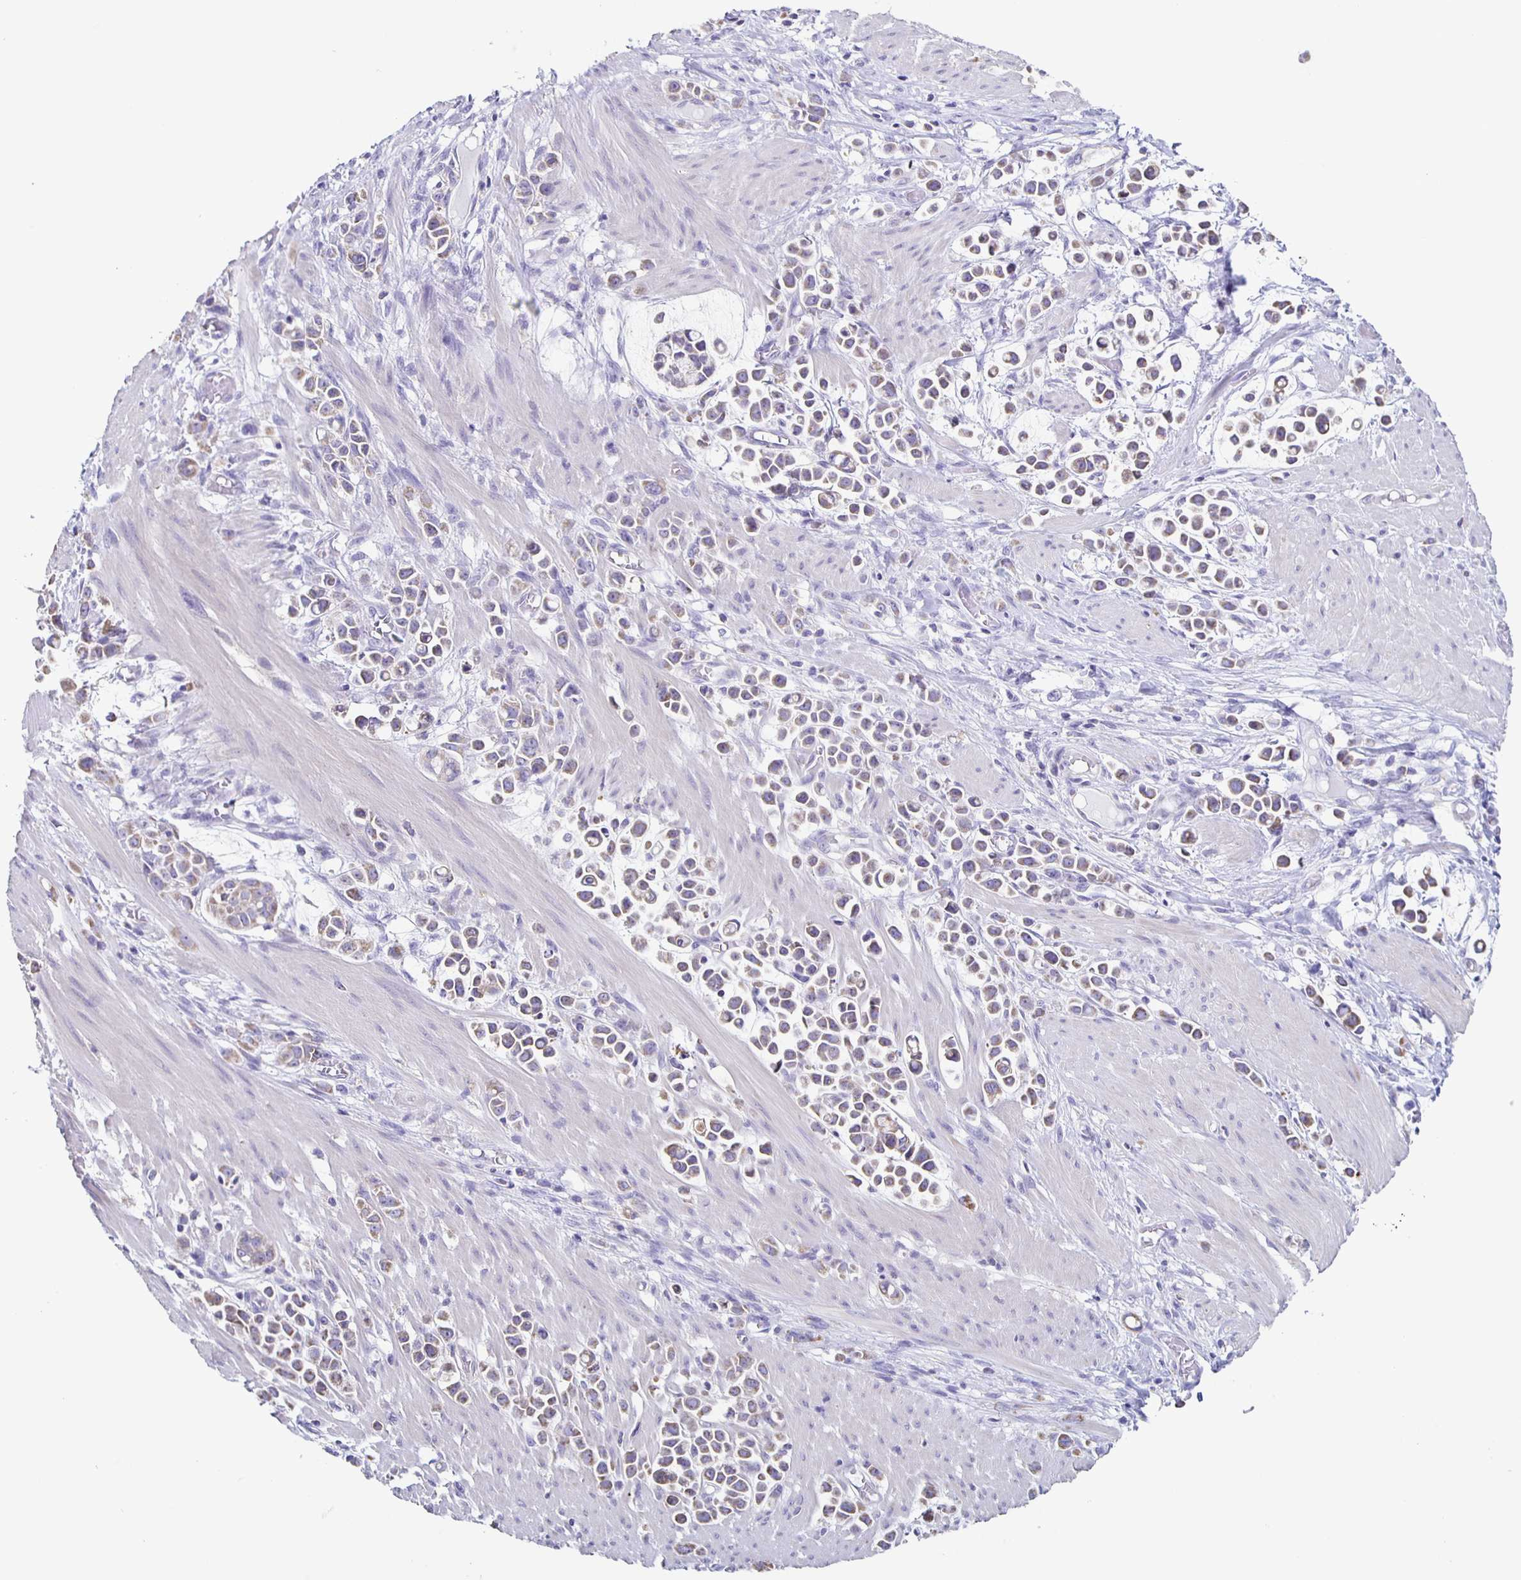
{"staining": {"intensity": "weak", "quantity": "25%-75%", "location": "cytoplasmic/membranous"}, "tissue": "stomach cancer", "cell_type": "Tumor cells", "image_type": "cancer", "snomed": [{"axis": "morphology", "description": "Adenocarcinoma, NOS"}, {"axis": "topography", "description": "Stomach"}], "caption": "DAB immunohistochemical staining of stomach cancer (adenocarcinoma) shows weak cytoplasmic/membranous protein staining in approximately 25%-75% of tumor cells.", "gene": "TPPP", "patient": {"sex": "male", "age": 82}}